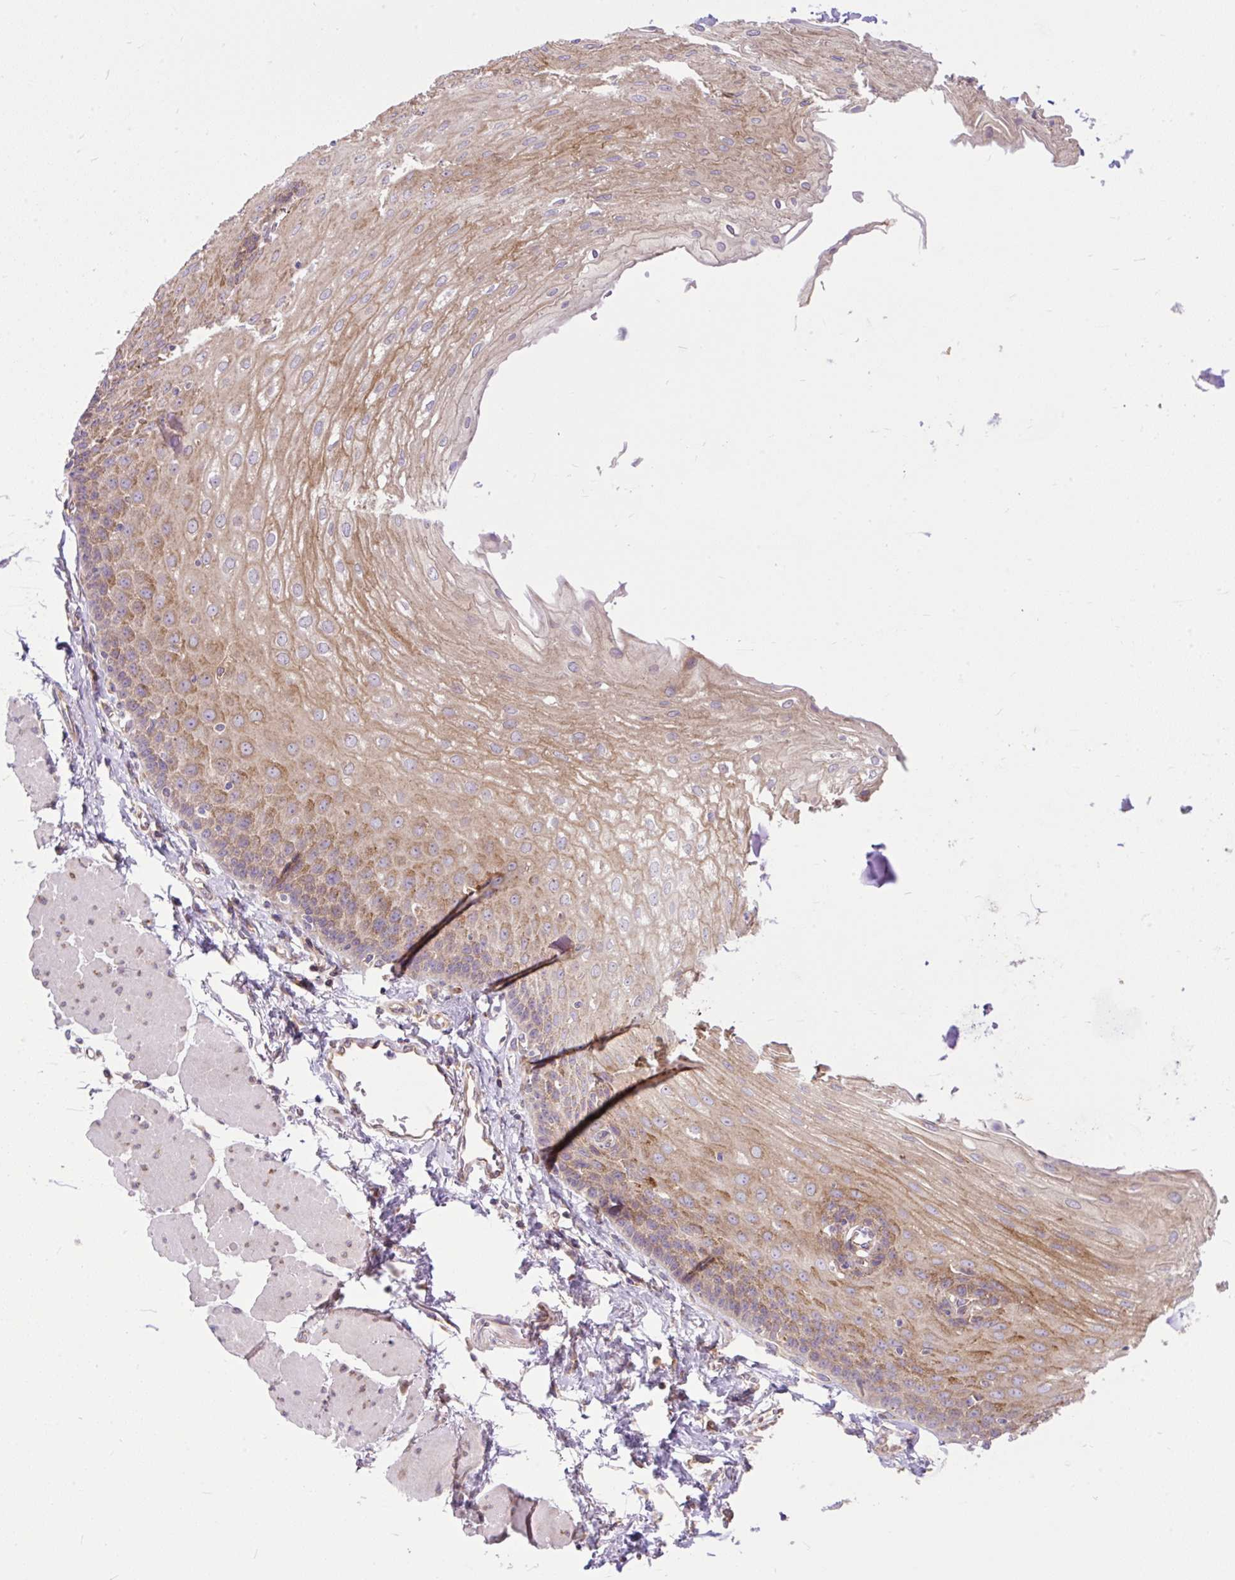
{"staining": {"intensity": "moderate", "quantity": "25%-75%", "location": "cytoplasmic/membranous"}, "tissue": "esophagus", "cell_type": "Squamous epithelial cells", "image_type": "normal", "snomed": [{"axis": "morphology", "description": "Normal tissue, NOS"}, {"axis": "topography", "description": "Esophagus"}], "caption": "High-magnification brightfield microscopy of normal esophagus stained with DAB (3,3'-diaminobenzidine) (brown) and counterstained with hematoxylin (blue). squamous epithelial cells exhibit moderate cytoplasmic/membranous staining is identified in about25%-75% of cells.", "gene": "TRIM17", "patient": {"sex": "female", "age": 81}}